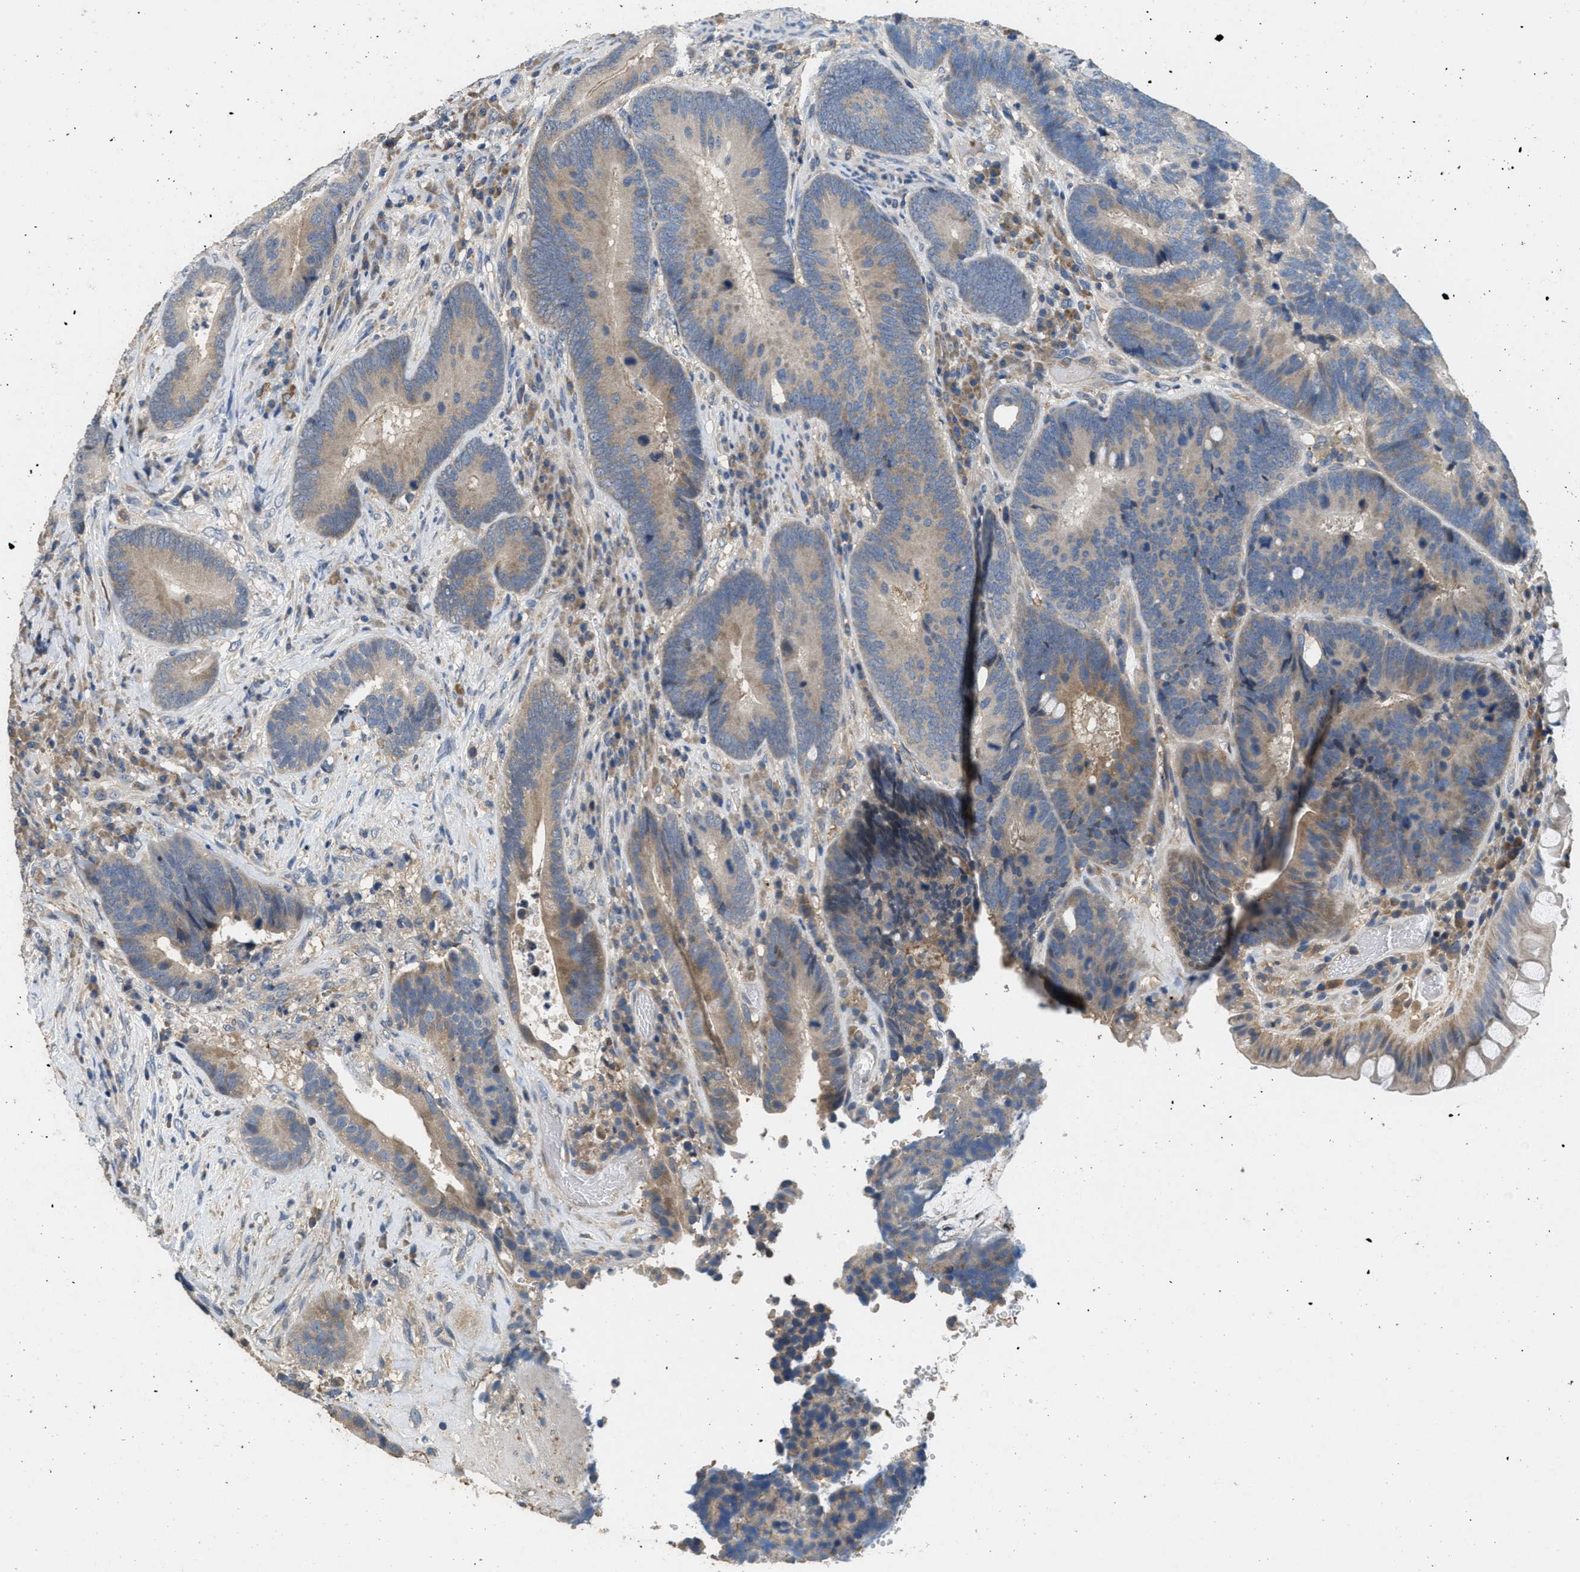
{"staining": {"intensity": "moderate", "quantity": ">75%", "location": "cytoplasmic/membranous"}, "tissue": "colorectal cancer", "cell_type": "Tumor cells", "image_type": "cancer", "snomed": [{"axis": "morphology", "description": "Adenocarcinoma, NOS"}, {"axis": "topography", "description": "Rectum"}], "caption": "Approximately >75% of tumor cells in colorectal cancer display moderate cytoplasmic/membranous protein positivity as visualized by brown immunohistochemical staining.", "gene": "DGKE", "patient": {"sex": "female", "age": 89}}